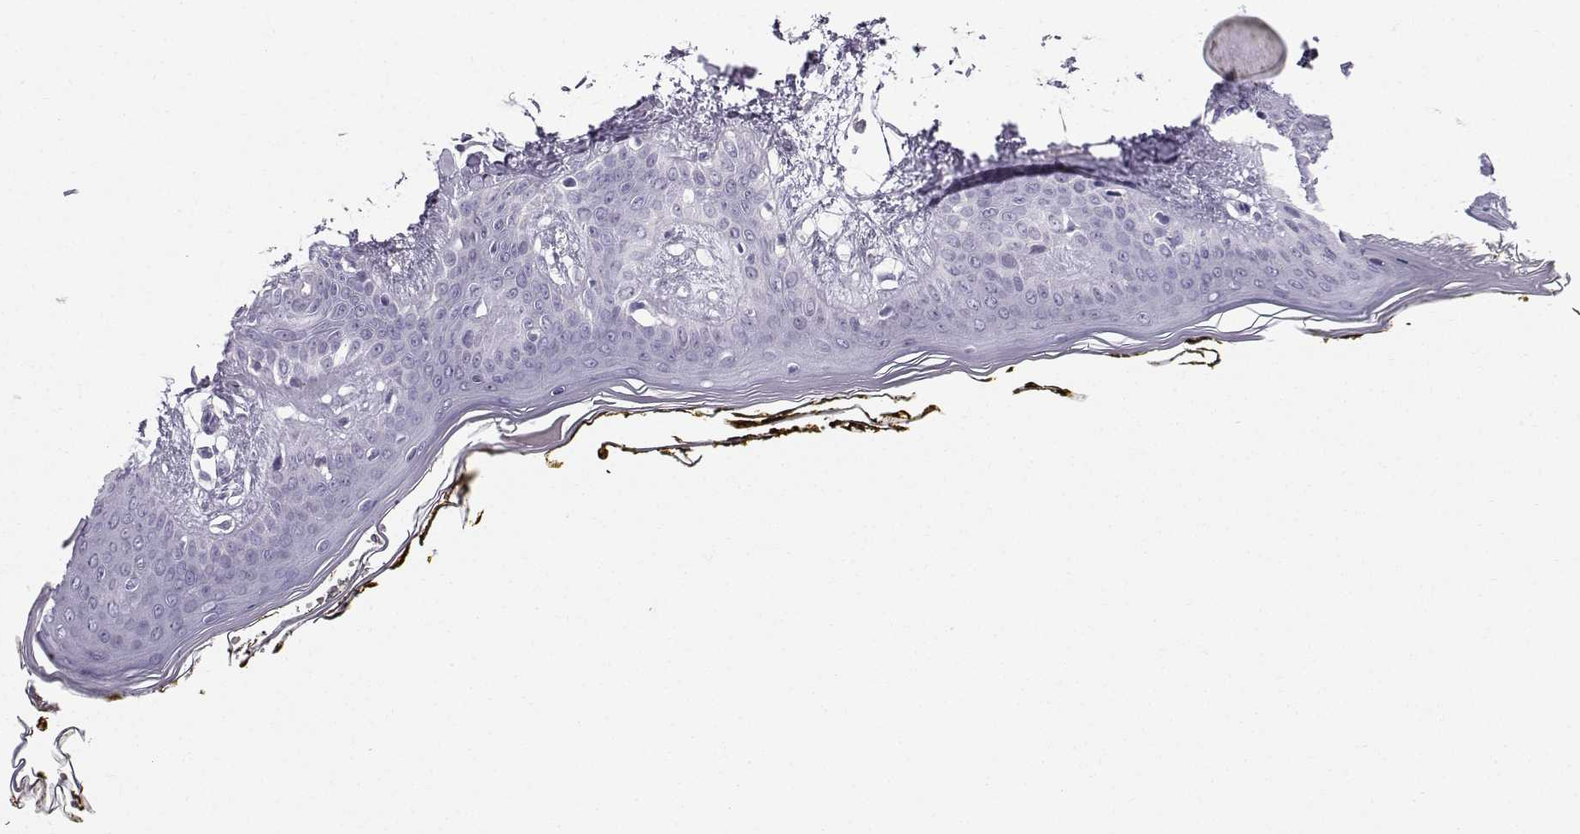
{"staining": {"intensity": "negative", "quantity": "none", "location": "none"}, "tissue": "skin", "cell_type": "Fibroblasts", "image_type": "normal", "snomed": [{"axis": "morphology", "description": "Normal tissue, NOS"}, {"axis": "topography", "description": "Skin"}], "caption": "DAB (3,3'-diaminobenzidine) immunohistochemical staining of unremarkable human skin displays no significant staining in fibroblasts. (Brightfield microscopy of DAB (3,3'-diaminobenzidine) IHC at high magnification).", "gene": "ZBTB8B", "patient": {"sex": "female", "age": 34}}